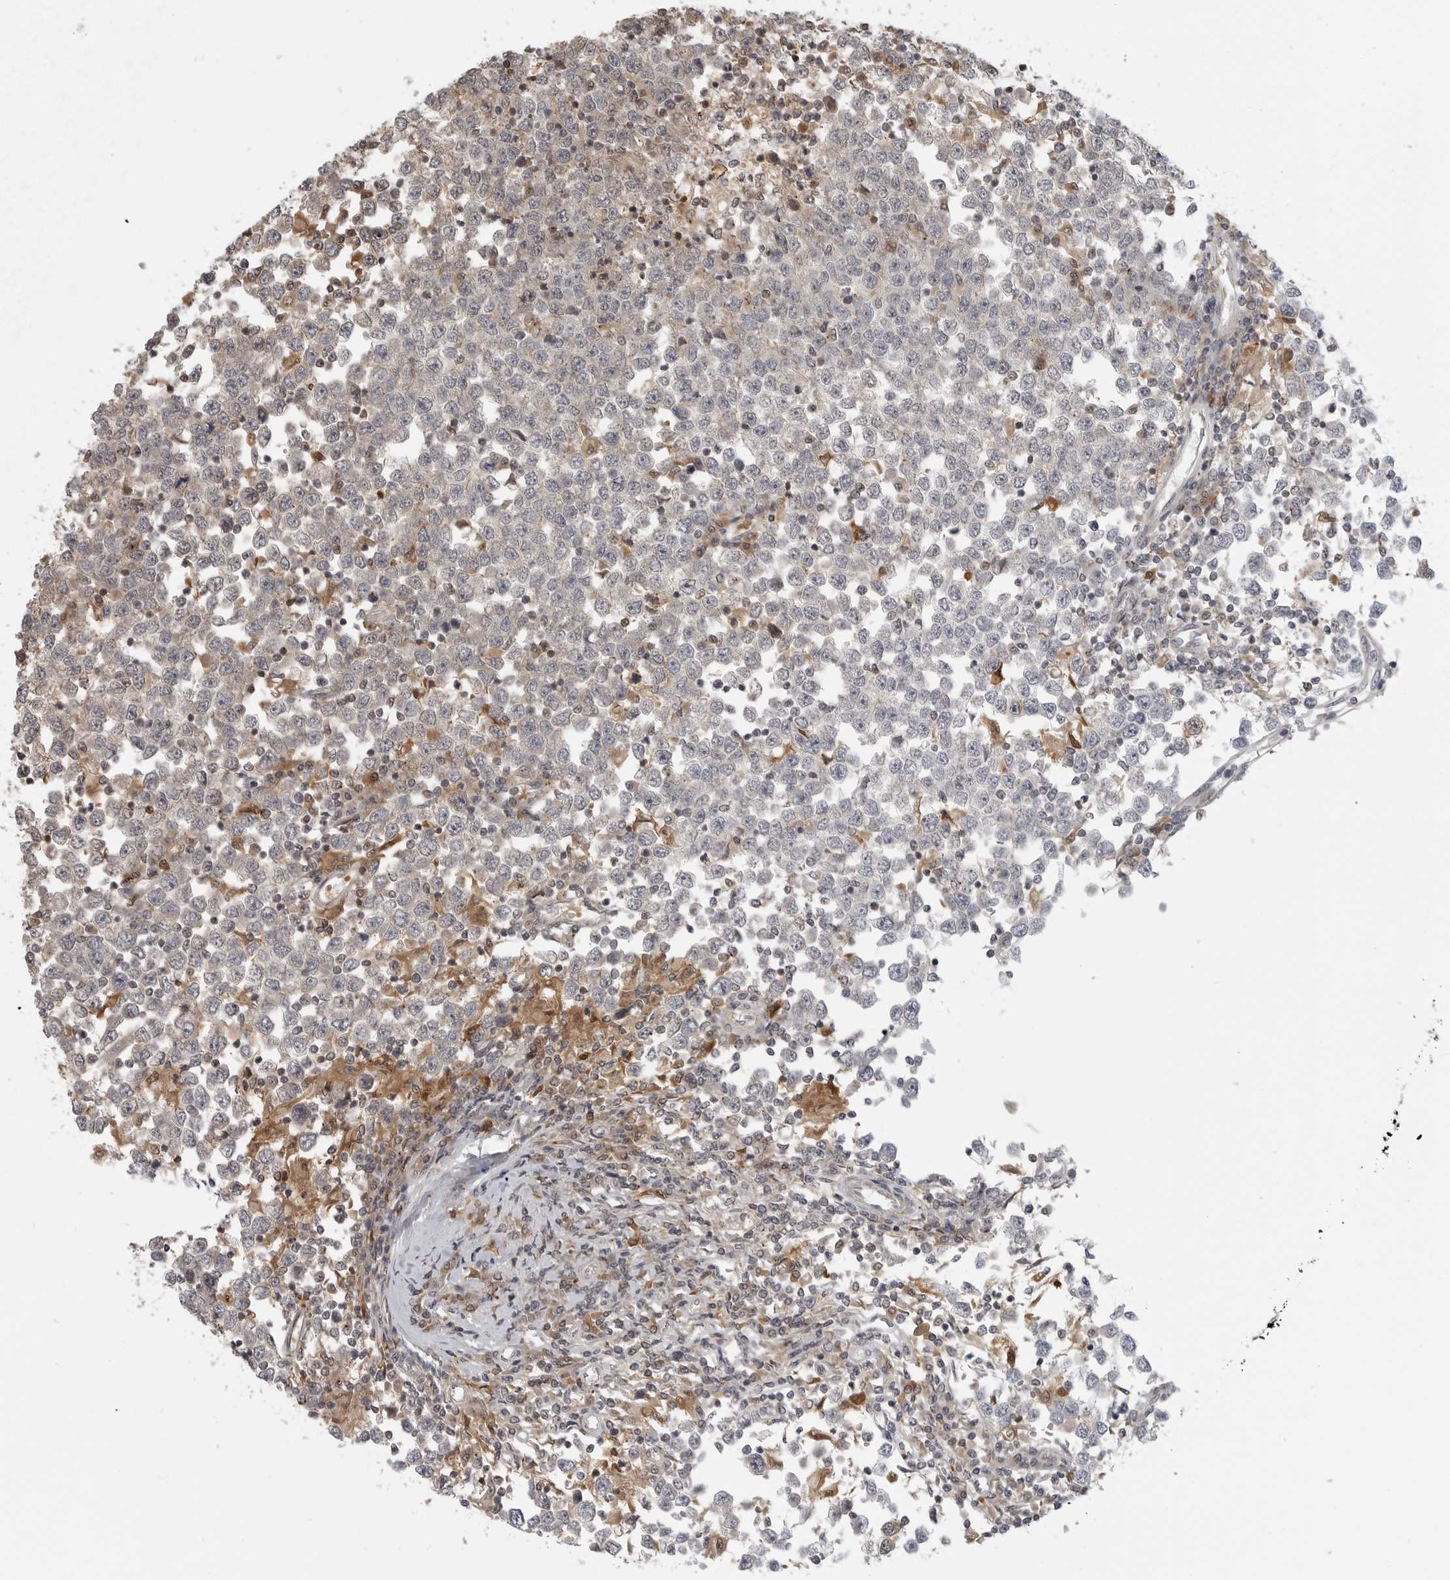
{"staining": {"intensity": "negative", "quantity": "none", "location": "none"}, "tissue": "testis cancer", "cell_type": "Tumor cells", "image_type": "cancer", "snomed": [{"axis": "morphology", "description": "Seminoma, NOS"}, {"axis": "topography", "description": "Testis"}], "caption": "This is a micrograph of immunohistochemistry (IHC) staining of testis cancer (seminoma), which shows no staining in tumor cells.", "gene": "CTIF", "patient": {"sex": "male", "age": 65}}